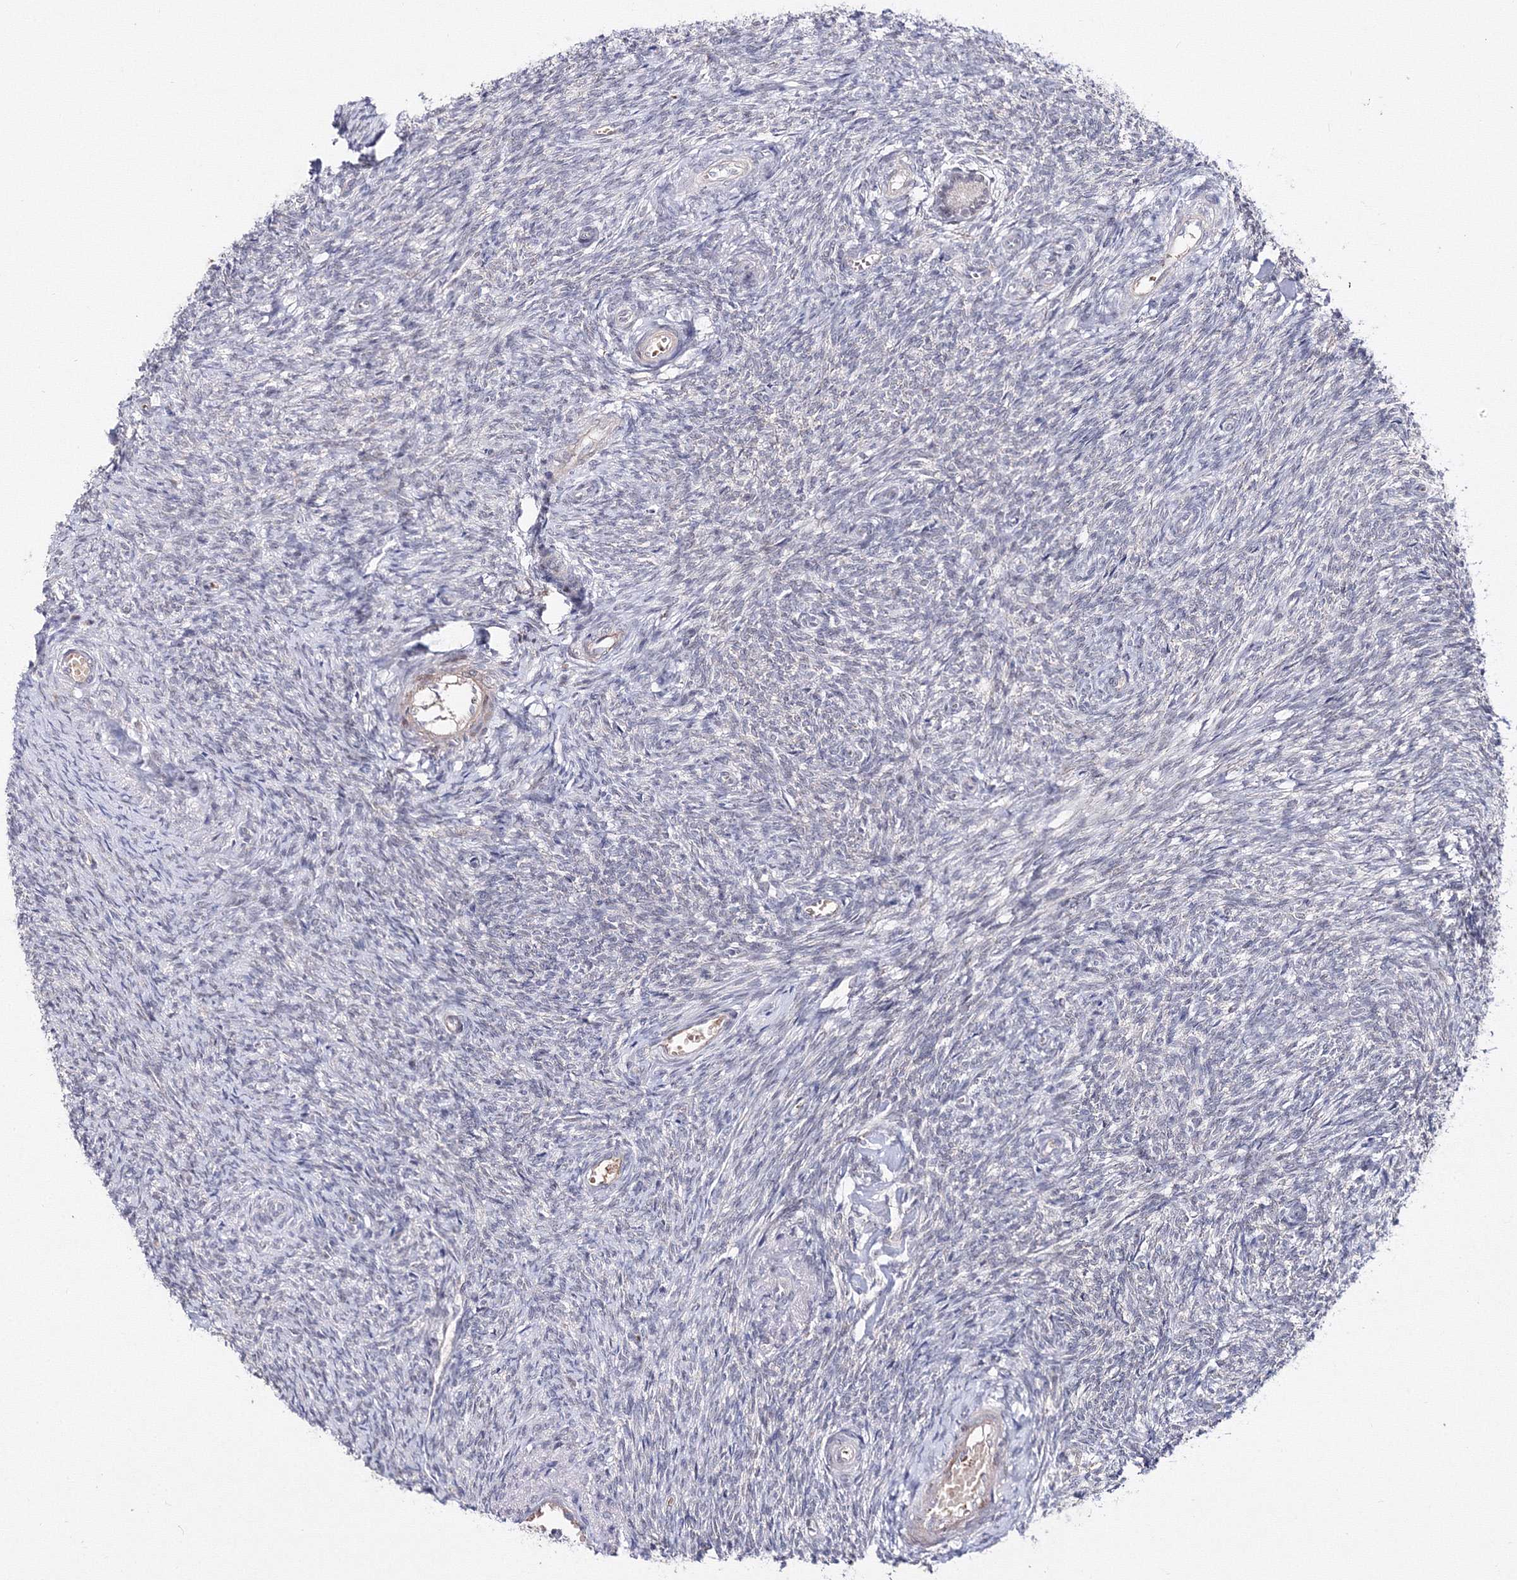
{"staining": {"intensity": "weak", "quantity": ">75%", "location": "cytoplasmic/membranous"}, "tissue": "ovary", "cell_type": "Follicle cells", "image_type": "normal", "snomed": [{"axis": "morphology", "description": "Normal tissue, NOS"}, {"axis": "topography", "description": "Ovary"}], "caption": "Immunohistochemical staining of benign ovary exhibits >75% levels of weak cytoplasmic/membranous protein expression in about >75% of follicle cells. The staining was performed using DAB, with brown indicating positive protein expression. Nuclei are stained blue with hematoxylin.", "gene": "C11orf52", "patient": {"sex": "female", "age": 44}}